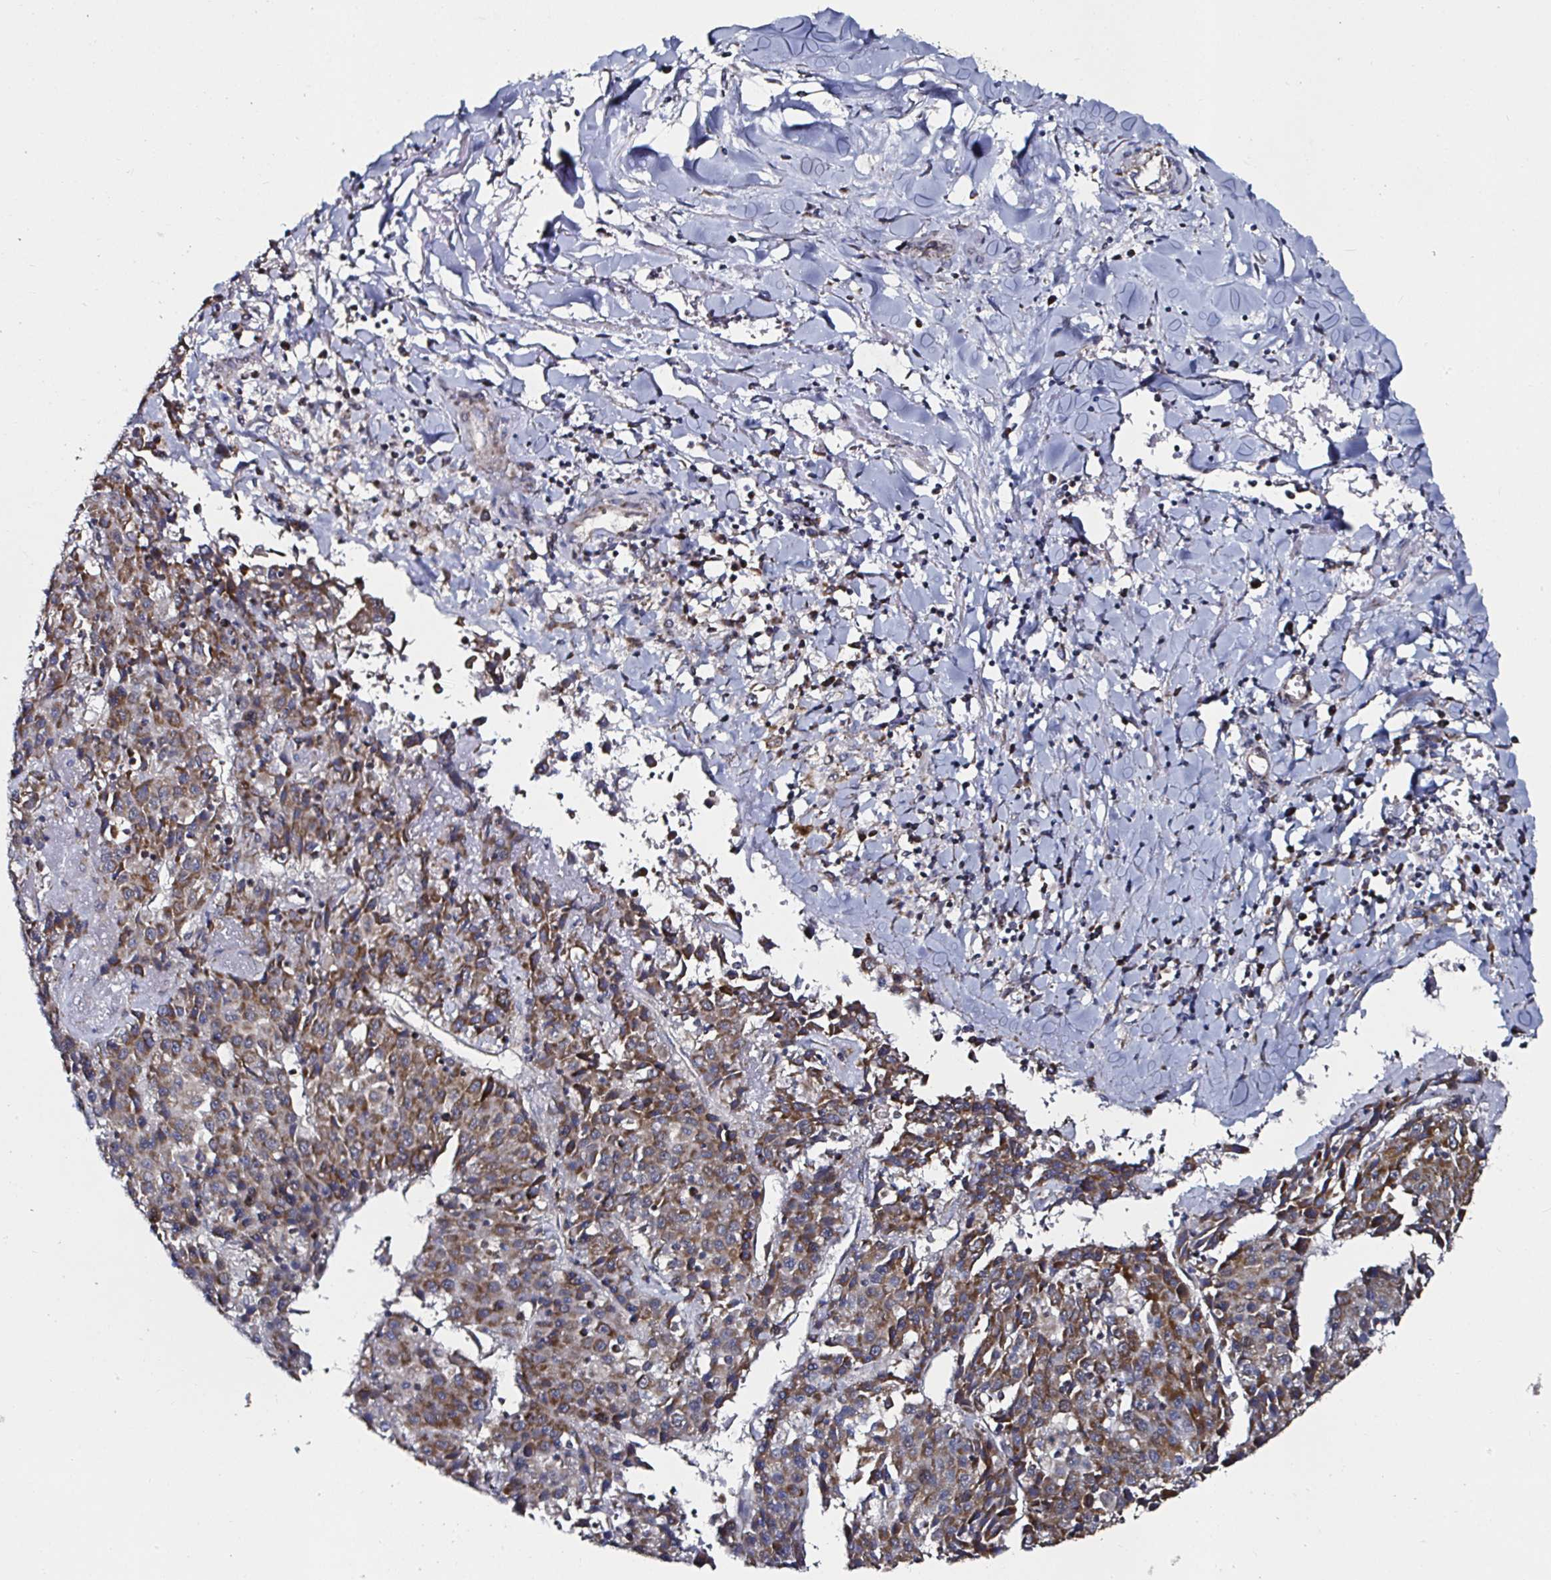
{"staining": {"intensity": "strong", "quantity": ">75%", "location": "cytoplasmic/membranous"}, "tissue": "liver cancer", "cell_type": "Tumor cells", "image_type": "cancer", "snomed": [{"axis": "morphology", "description": "Carcinoma, Hepatocellular, NOS"}, {"axis": "topography", "description": "Liver"}], "caption": "Immunohistochemical staining of human hepatocellular carcinoma (liver) shows strong cytoplasmic/membranous protein positivity in approximately >75% of tumor cells.", "gene": "ATAD3B", "patient": {"sex": "female", "age": 53}}